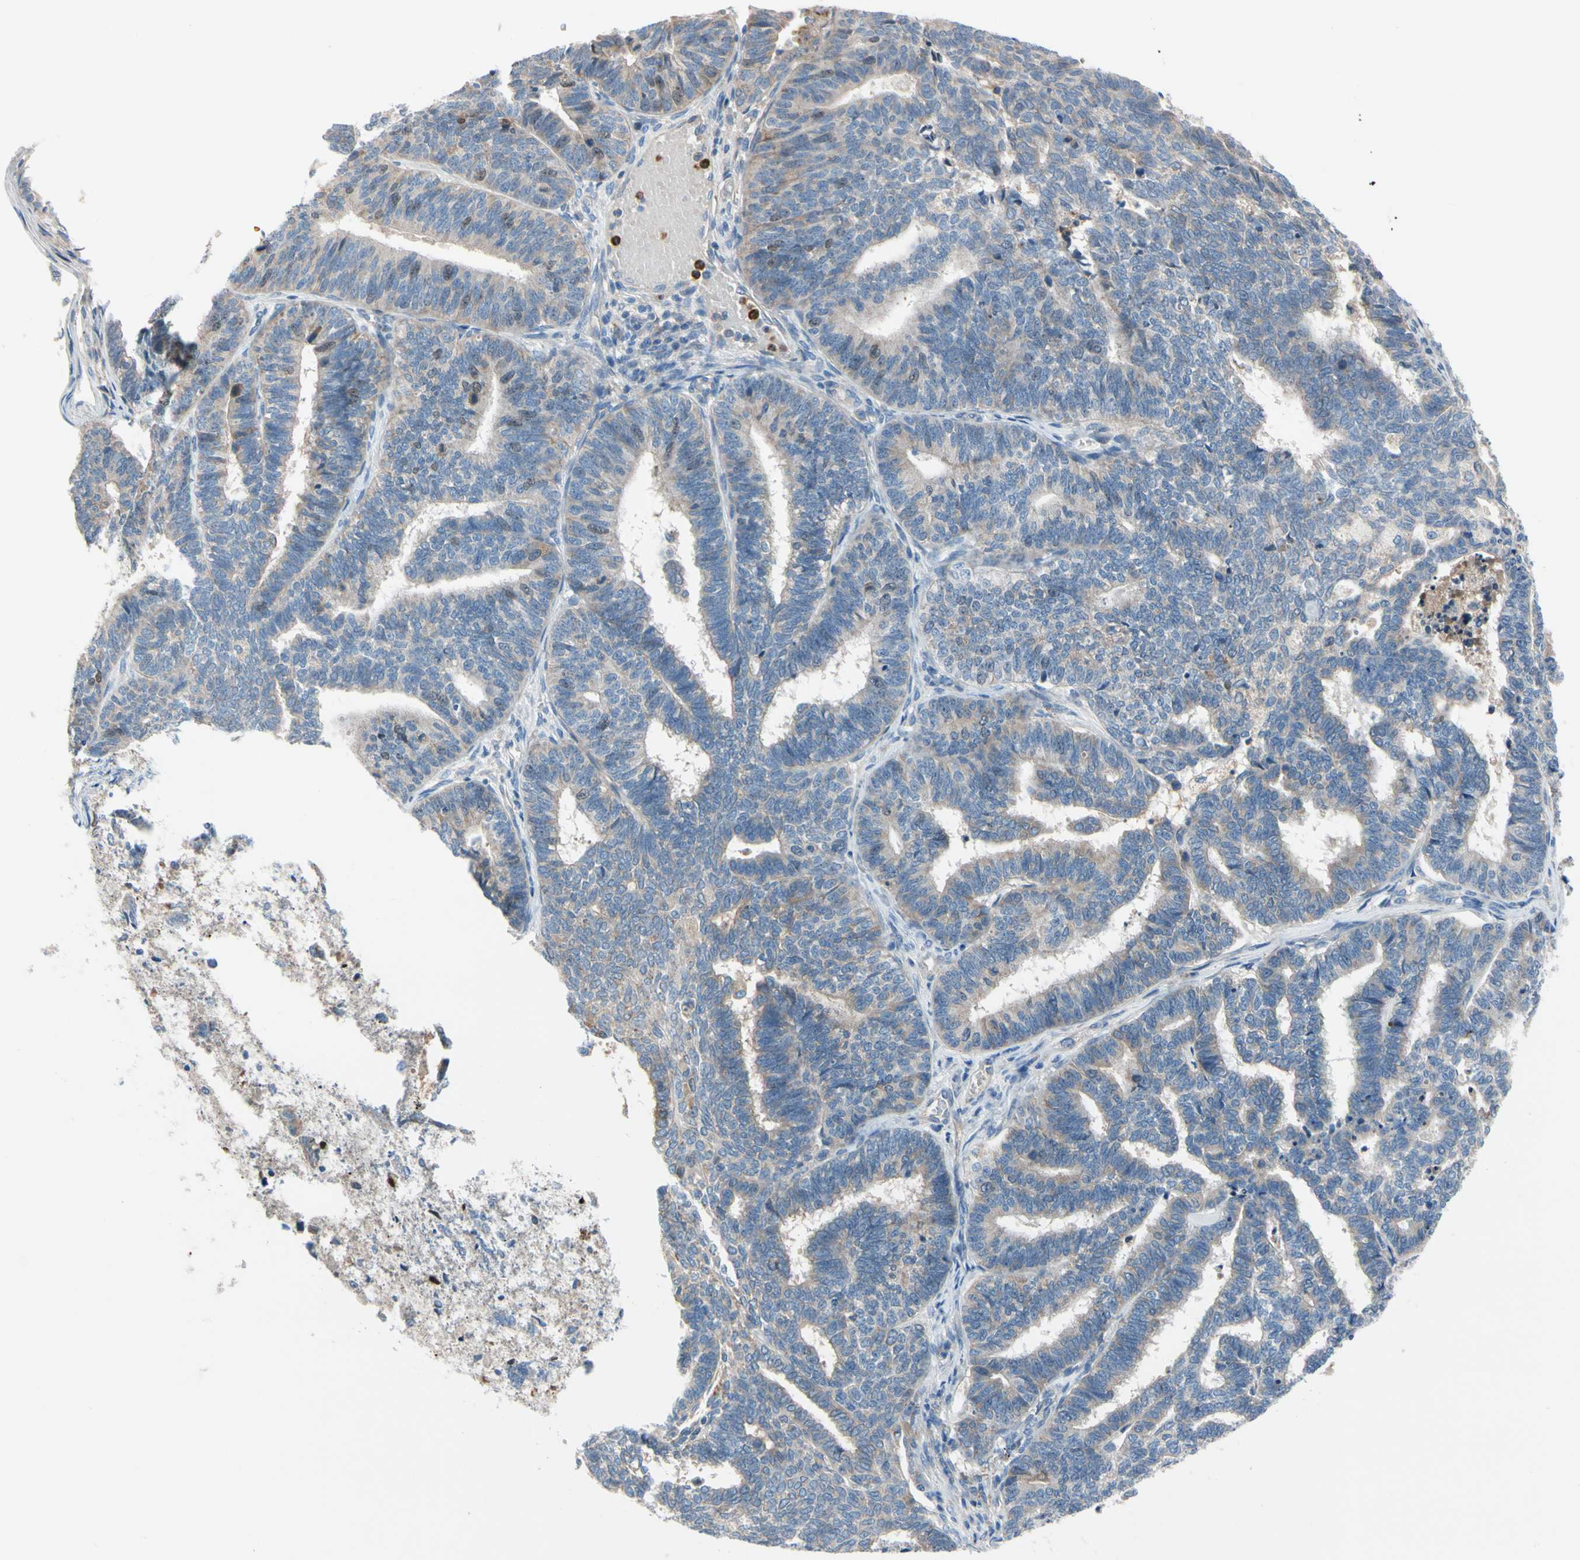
{"staining": {"intensity": "weak", "quantity": "<25%", "location": "cytoplasmic/membranous,nuclear"}, "tissue": "endometrial cancer", "cell_type": "Tumor cells", "image_type": "cancer", "snomed": [{"axis": "morphology", "description": "Adenocarcinoma, NOS"}, {"axis": "topography", "description": "Endometrium"}], "caption": "IHC of human endometrial cancer exhibits no expression in tumor cells.", "gene": "HJURP", "patient": {"sex": "female", "age": 70}}